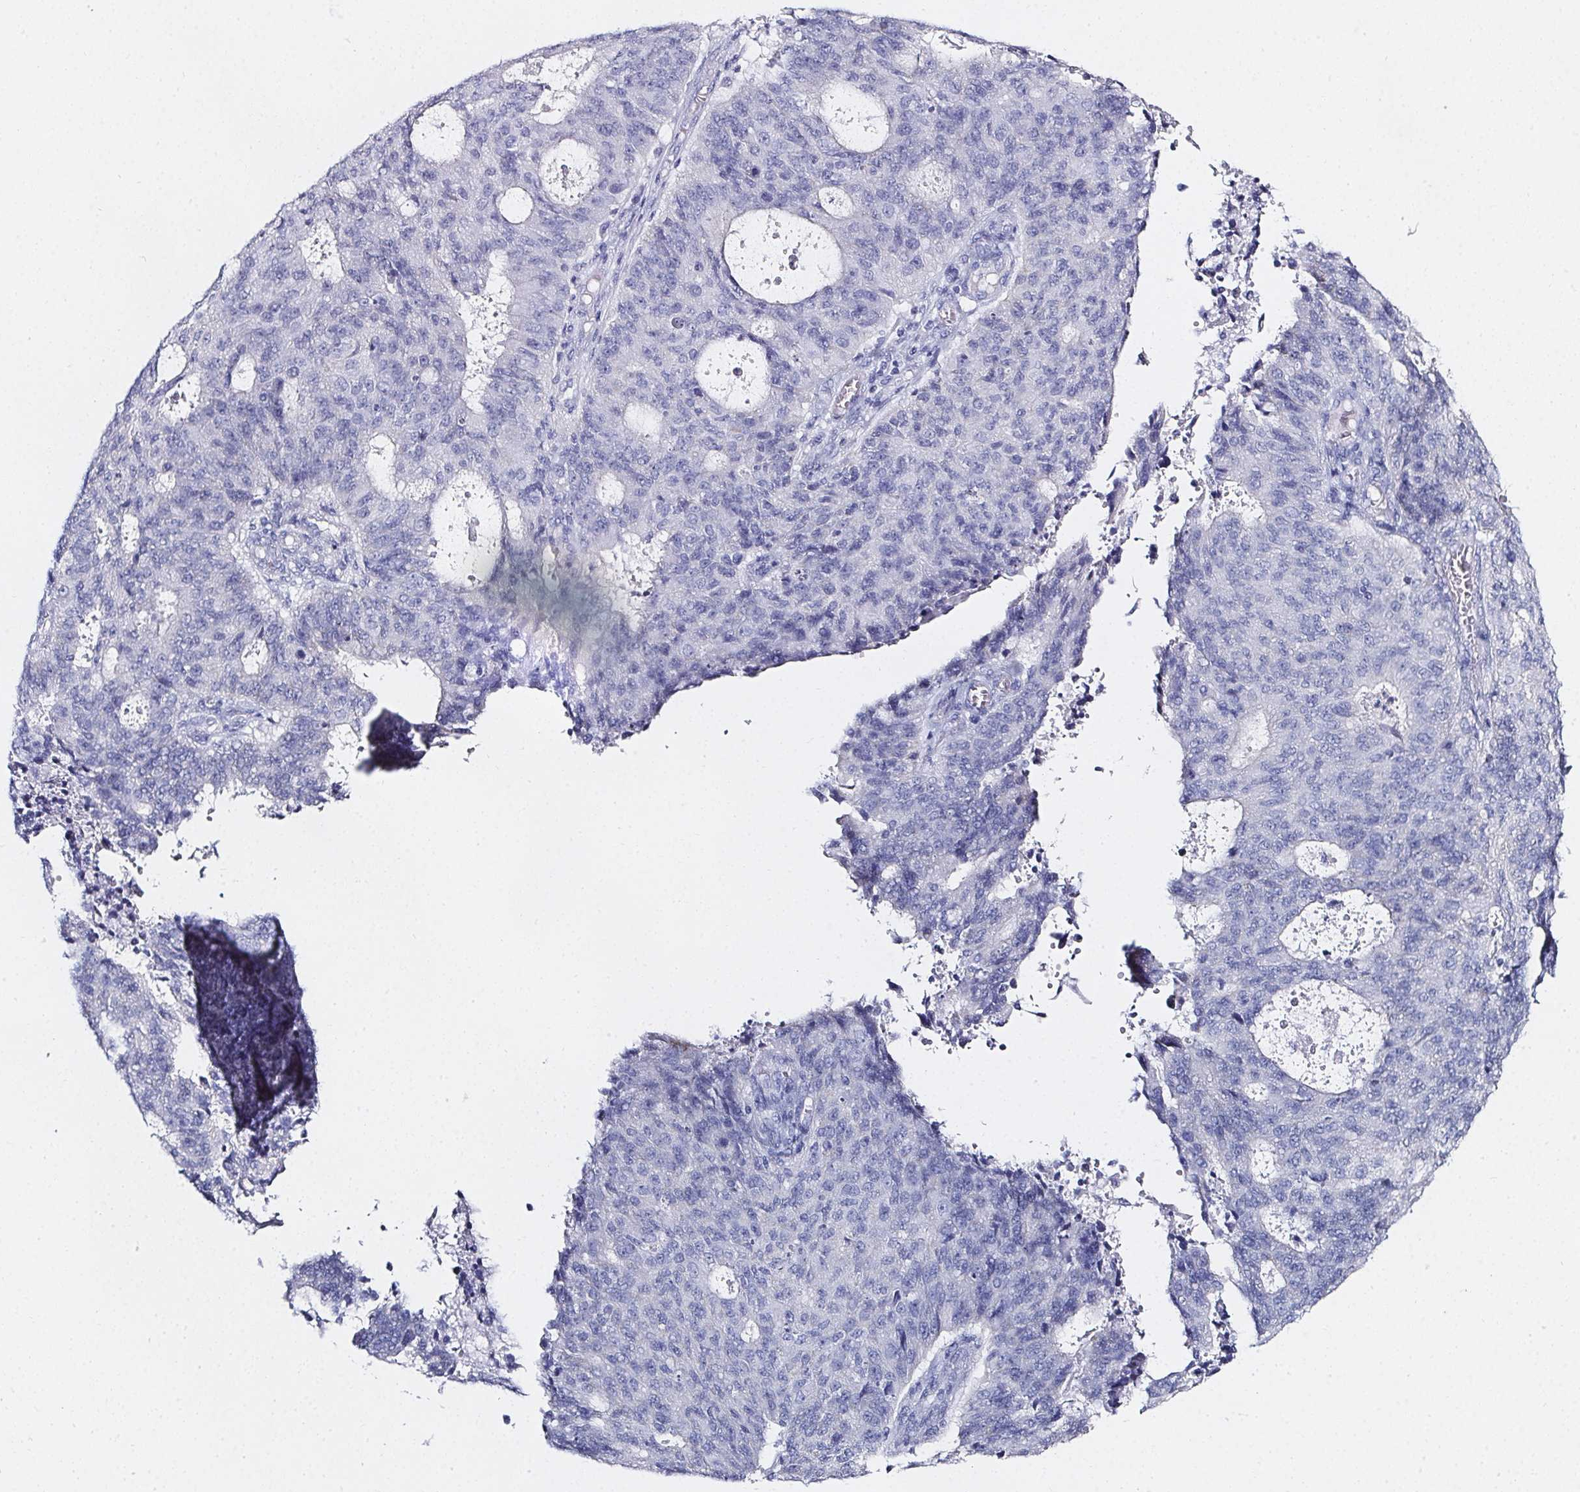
{"staining": {"intensity": "negative", "quantity": "none", "location": "none"}, "tissue": "endometrial cancer", "cell_type": "Tumor cells", "image_type": "cancer", "snomed": [{"axis": "morphology", "description": "Adenocarcinoma, NOS"}, {"axis": "topography", "description": "Endometrium"}], "caption": "IHC histopathology image of endometrial adenocarcinoma stained for a protein (brown), which reveals no positivity in tumor cells.", "gene": "ELAVL2", "patient": {"sex": "female", "age": 82}}